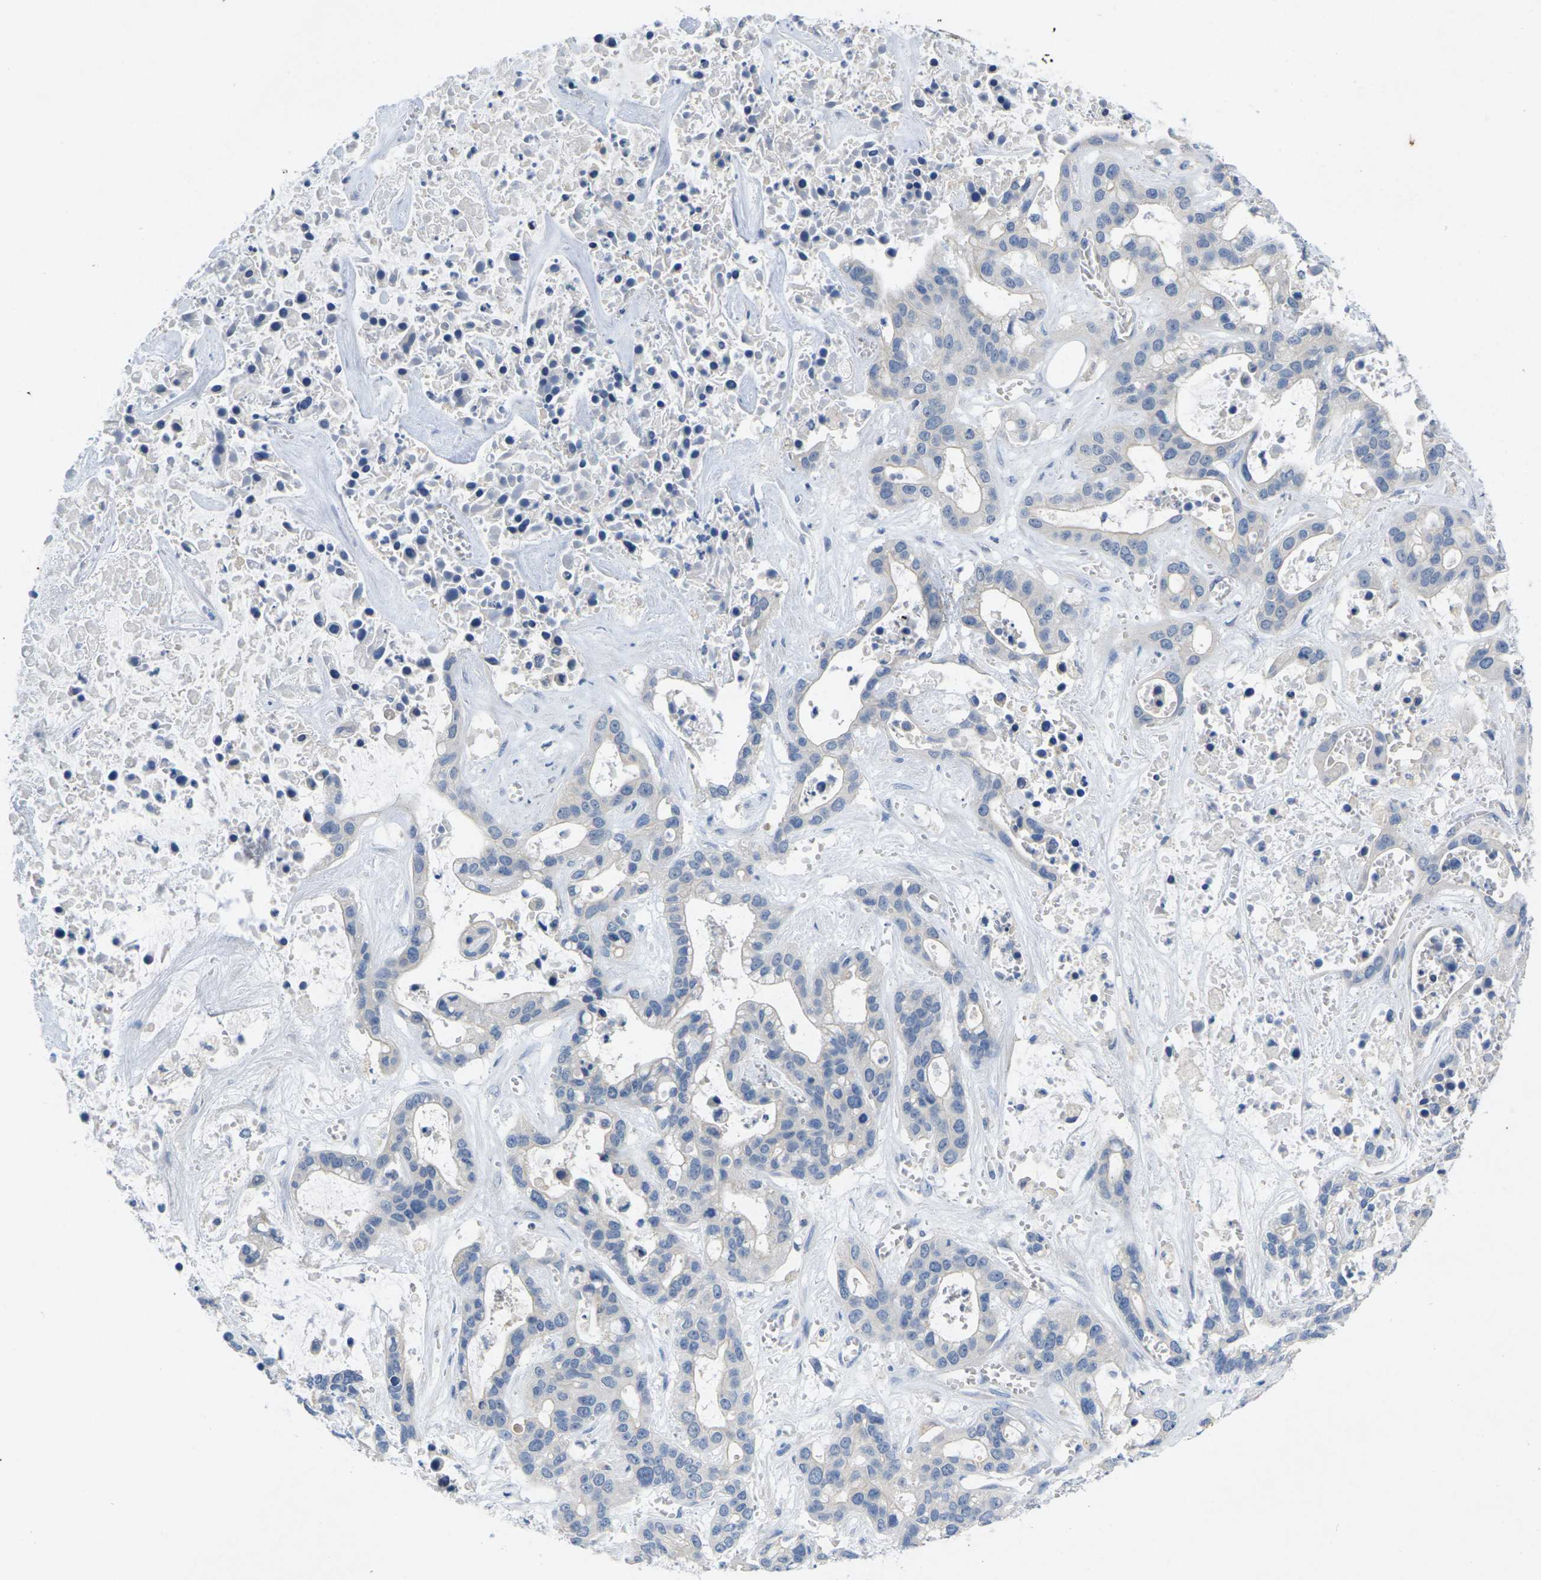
{"staining": {"intensity": "negative", "quantity": "none", "location": "none"}, "tissue": "liver cancer", "cell_type": "Tumor cells", "image_type": "cancer", "snomed": [{"axis": "morphology", "description": "Cholangiocarcinoma"}, {"axis": "topography", "description": "Liver"}], "caption": "Tumor cells show no significant protein expression in liver cancer (cholangiocarcinoma).", "gene": "TNNI3", "patient": {"sex": "female", "age": 65}}